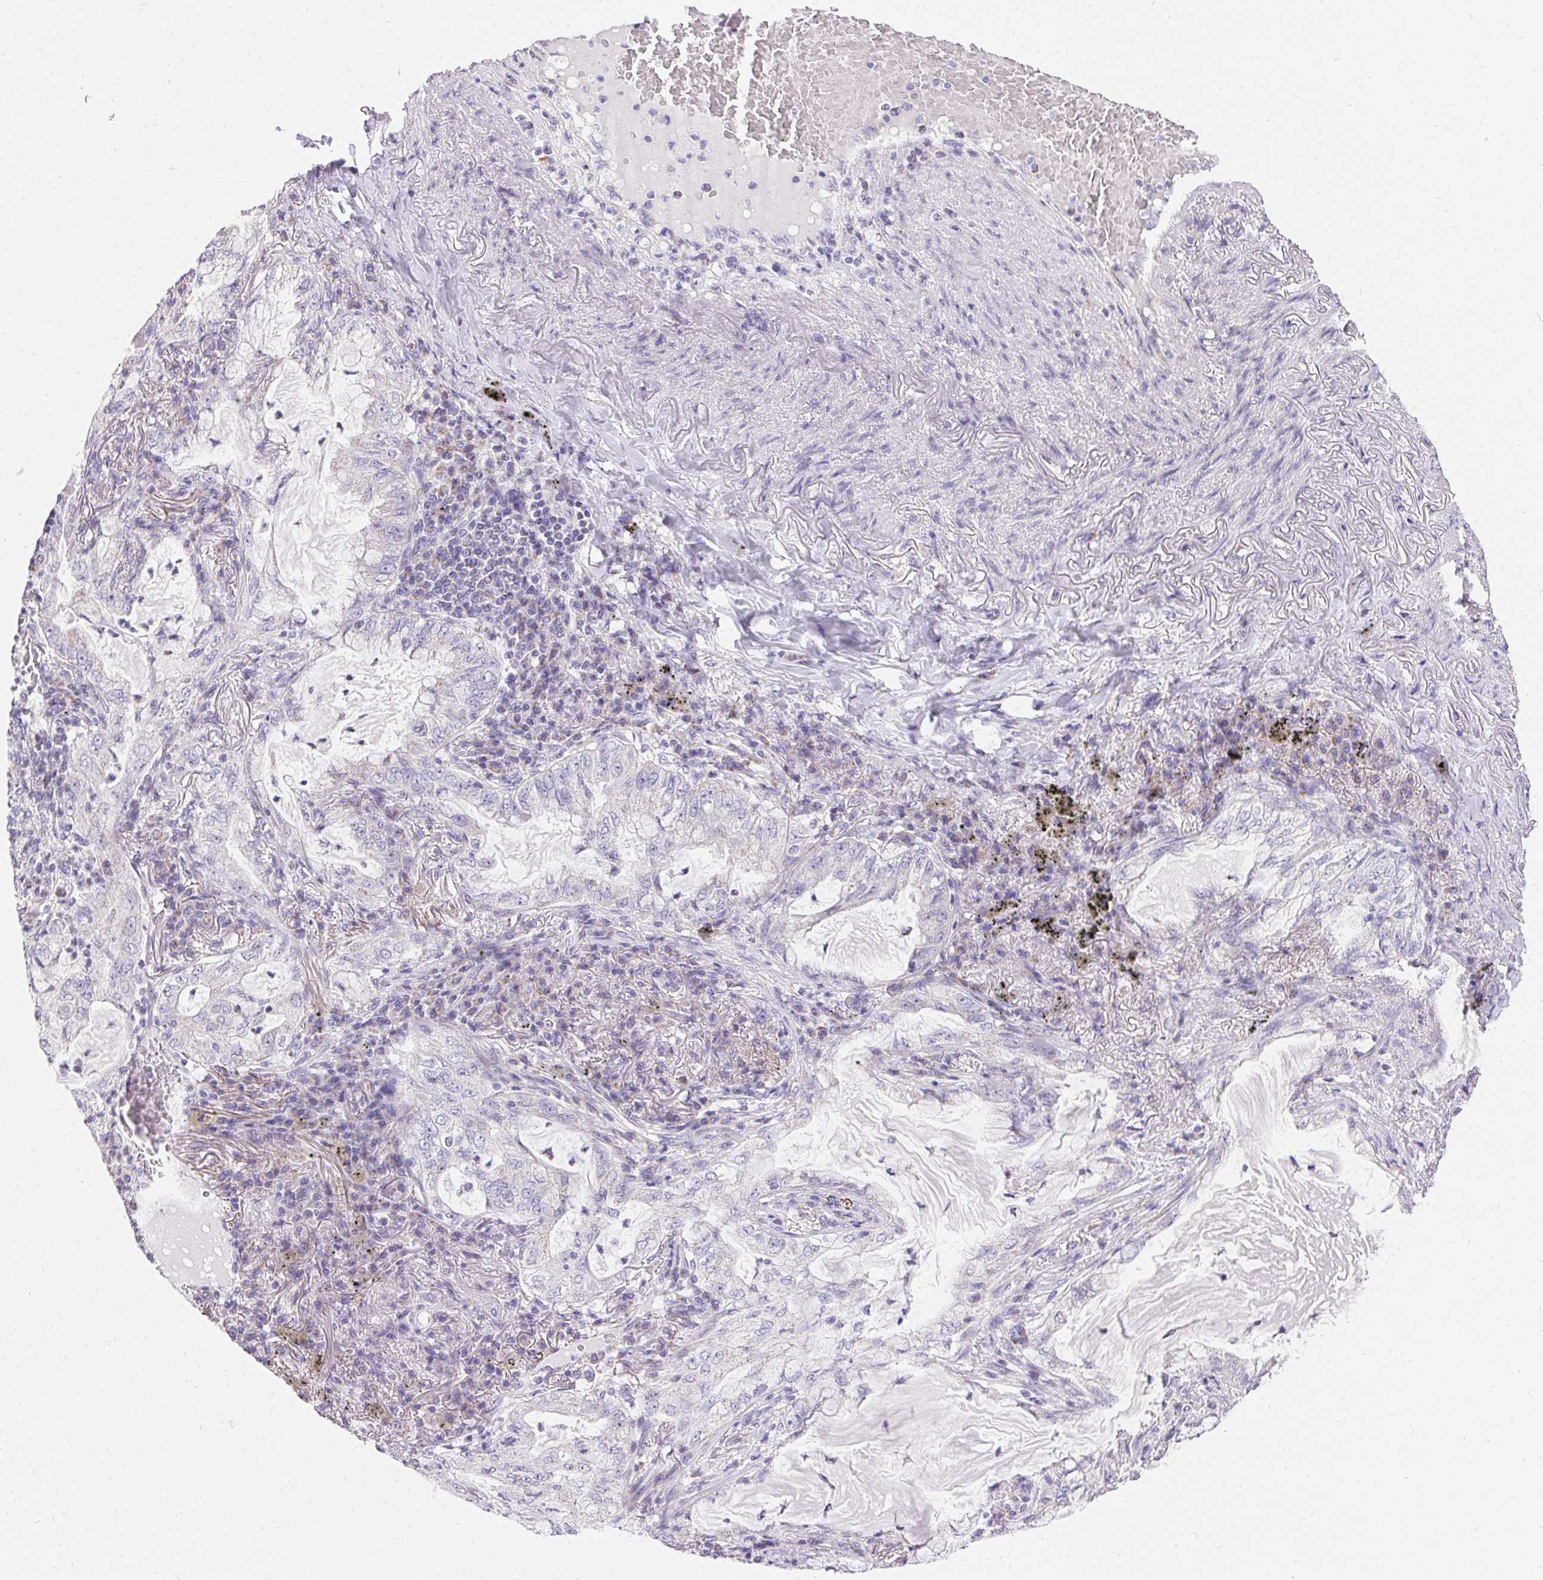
{"staining": {"intensity": "negative", "quantity": "none", "location": "none"}, "tissue": "lung cancer", "cell_type": "Tumor cells", "image_type": "cancer", "snomed": [{"axis": "morphology", "description": "Adenocarcinoma, NOS"}, {"axis": "topography", "description": "Lung"}], "caption": "Immunohistochemistry (IHC) micrograph of neoplastic tissue: lung cancer (adenocarcinoma) stained with DAB exhibits no significant protein positivity in tumor cells.", "gene": "ASGR2", "patient": {"sex": "female", "age": 73}}